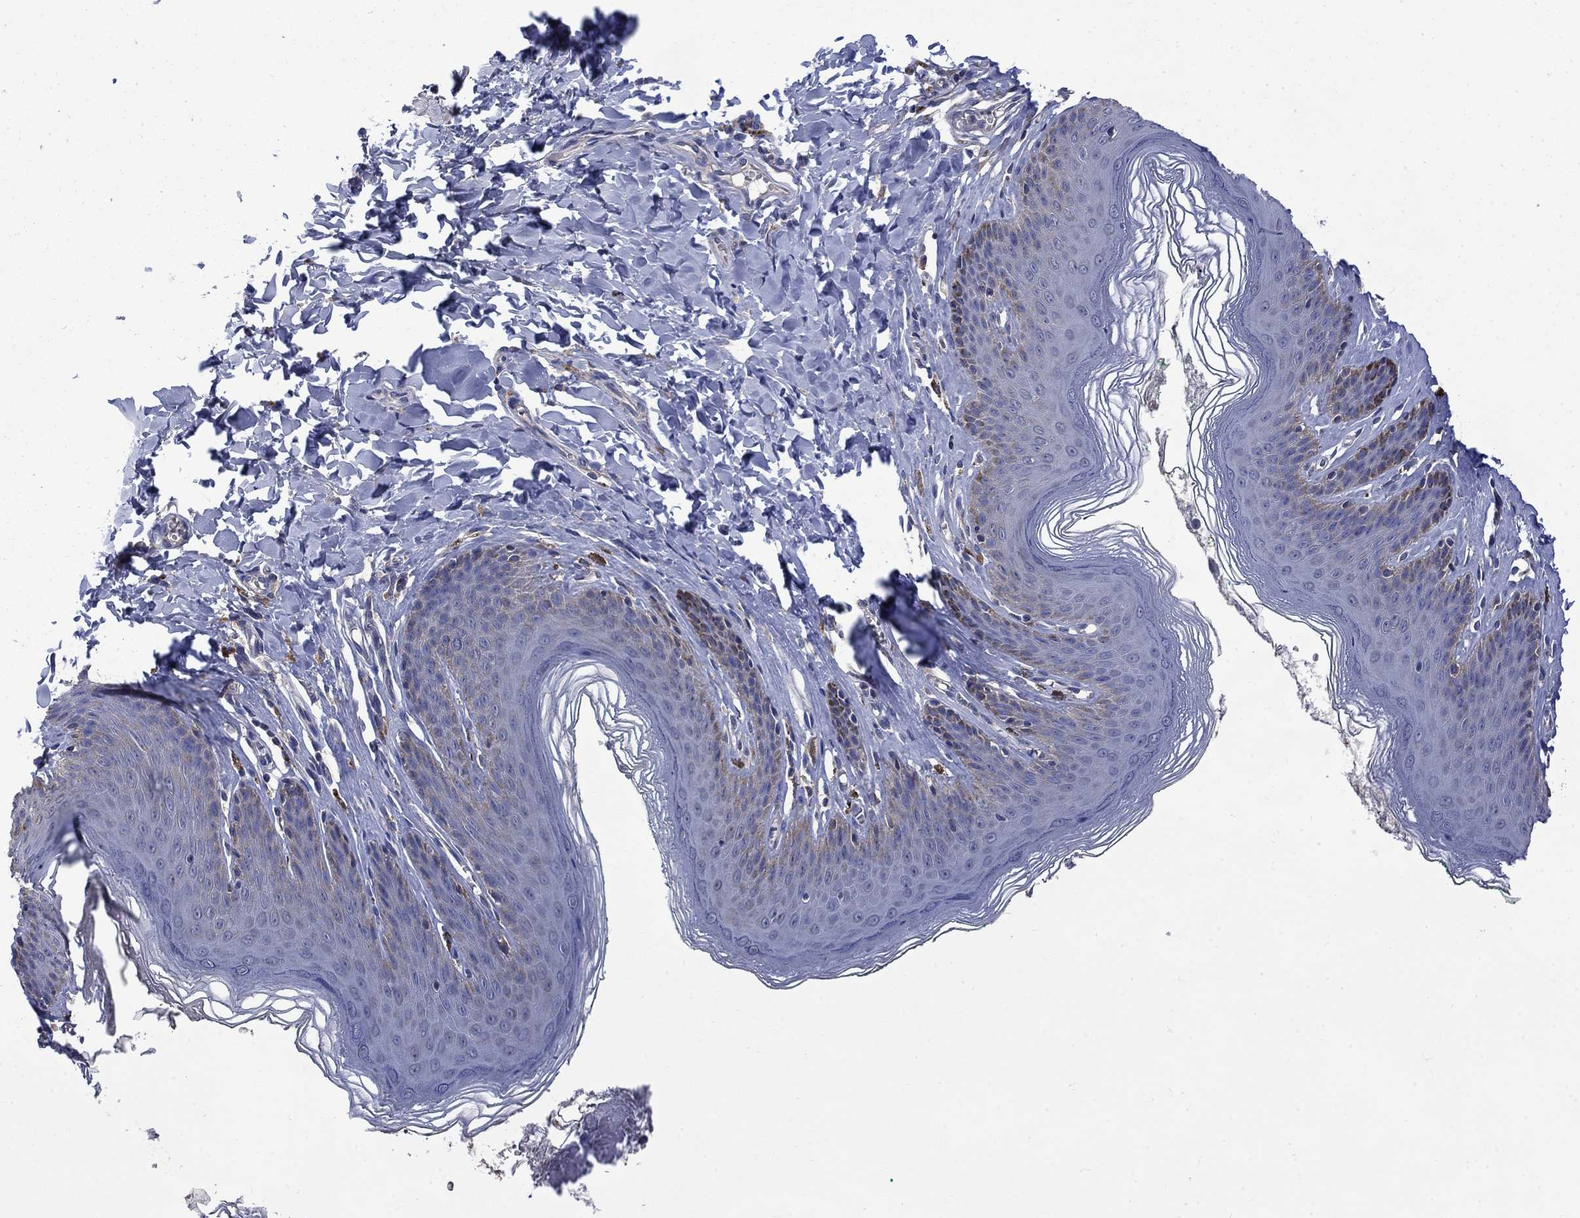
{"staining": {"intensity": "negative", "quantity": "none", "location": "none"}, "tissue": "skin", "cell_type": "Epidermal cells", "image_type": "normal", "snomed": [{"axis": "morphology", "description": "Normal tissue, NOS"}, {"axis": "topography", "description": "Vulva"}, {"axis": "topography", "description": "Peripheral nerve tissue"}], "caption": "This photomicrograph is of normal skin stained with IHC to label a protein in brown with the nuclei are counter-stained blue. There is no positivity in epidermal cells.", "gene": "HSPA12A", "patient": {"sex": "female", "age": 66}}